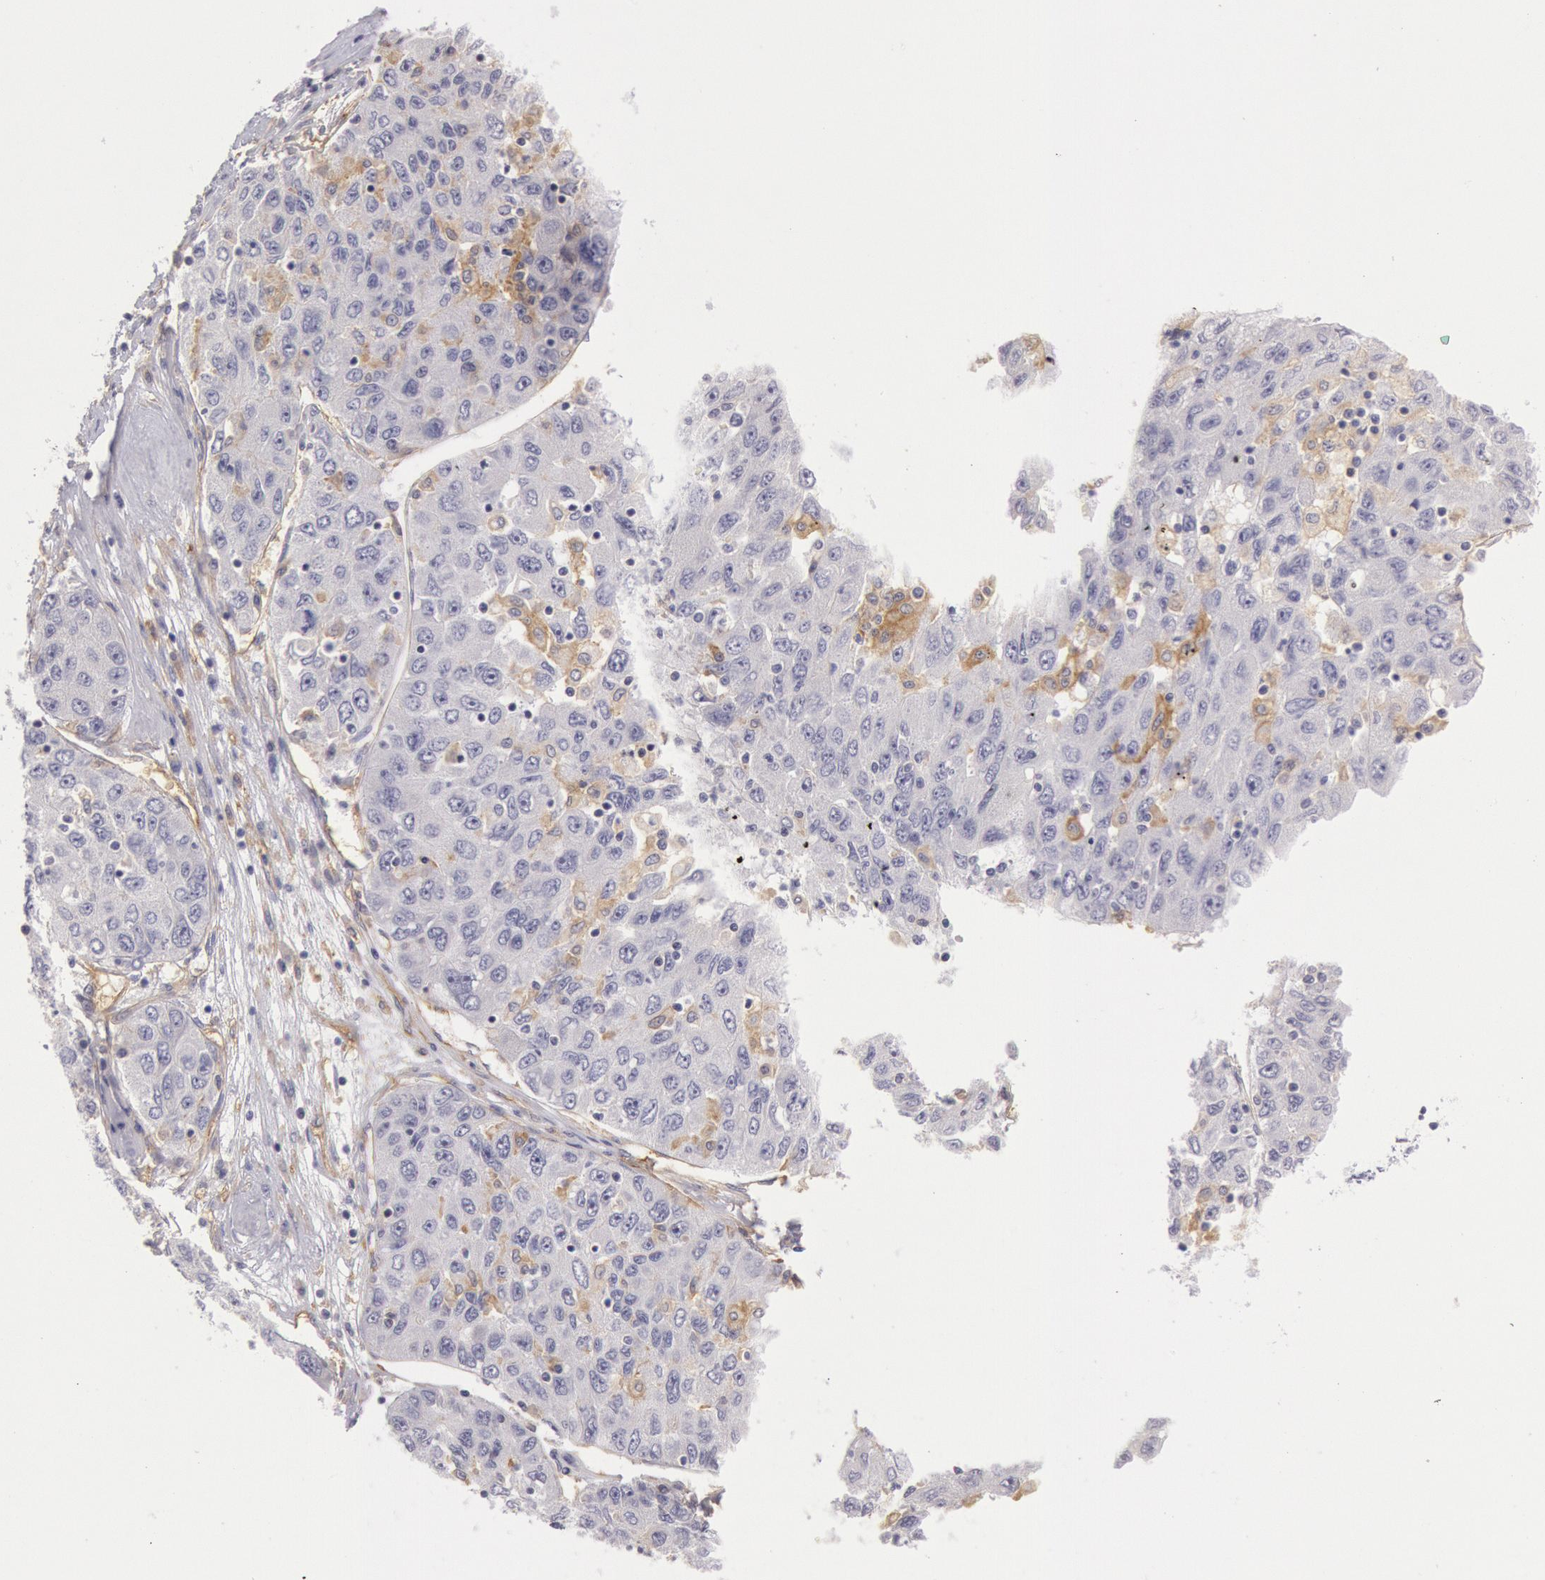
{"staining": {"intensity": "weak", "quantity": "<25%", "location": "cytoplasmic/membranous"}, "tissue": "liver cancer", "cell_type": "Tumor cells", "image_type": "cancer", "snomed": [{"axis": "morphology", "description": "Carcinoma, Hepatocellular, NOS"}, {"axis": "topography", "description": "Liver"}], "caption": "IHC of human liver hepatocellular carcinoma exhibits no expression in tumor cells.", "gene": "MYO5A", "patient": {"sex": "male", "age": 49}}